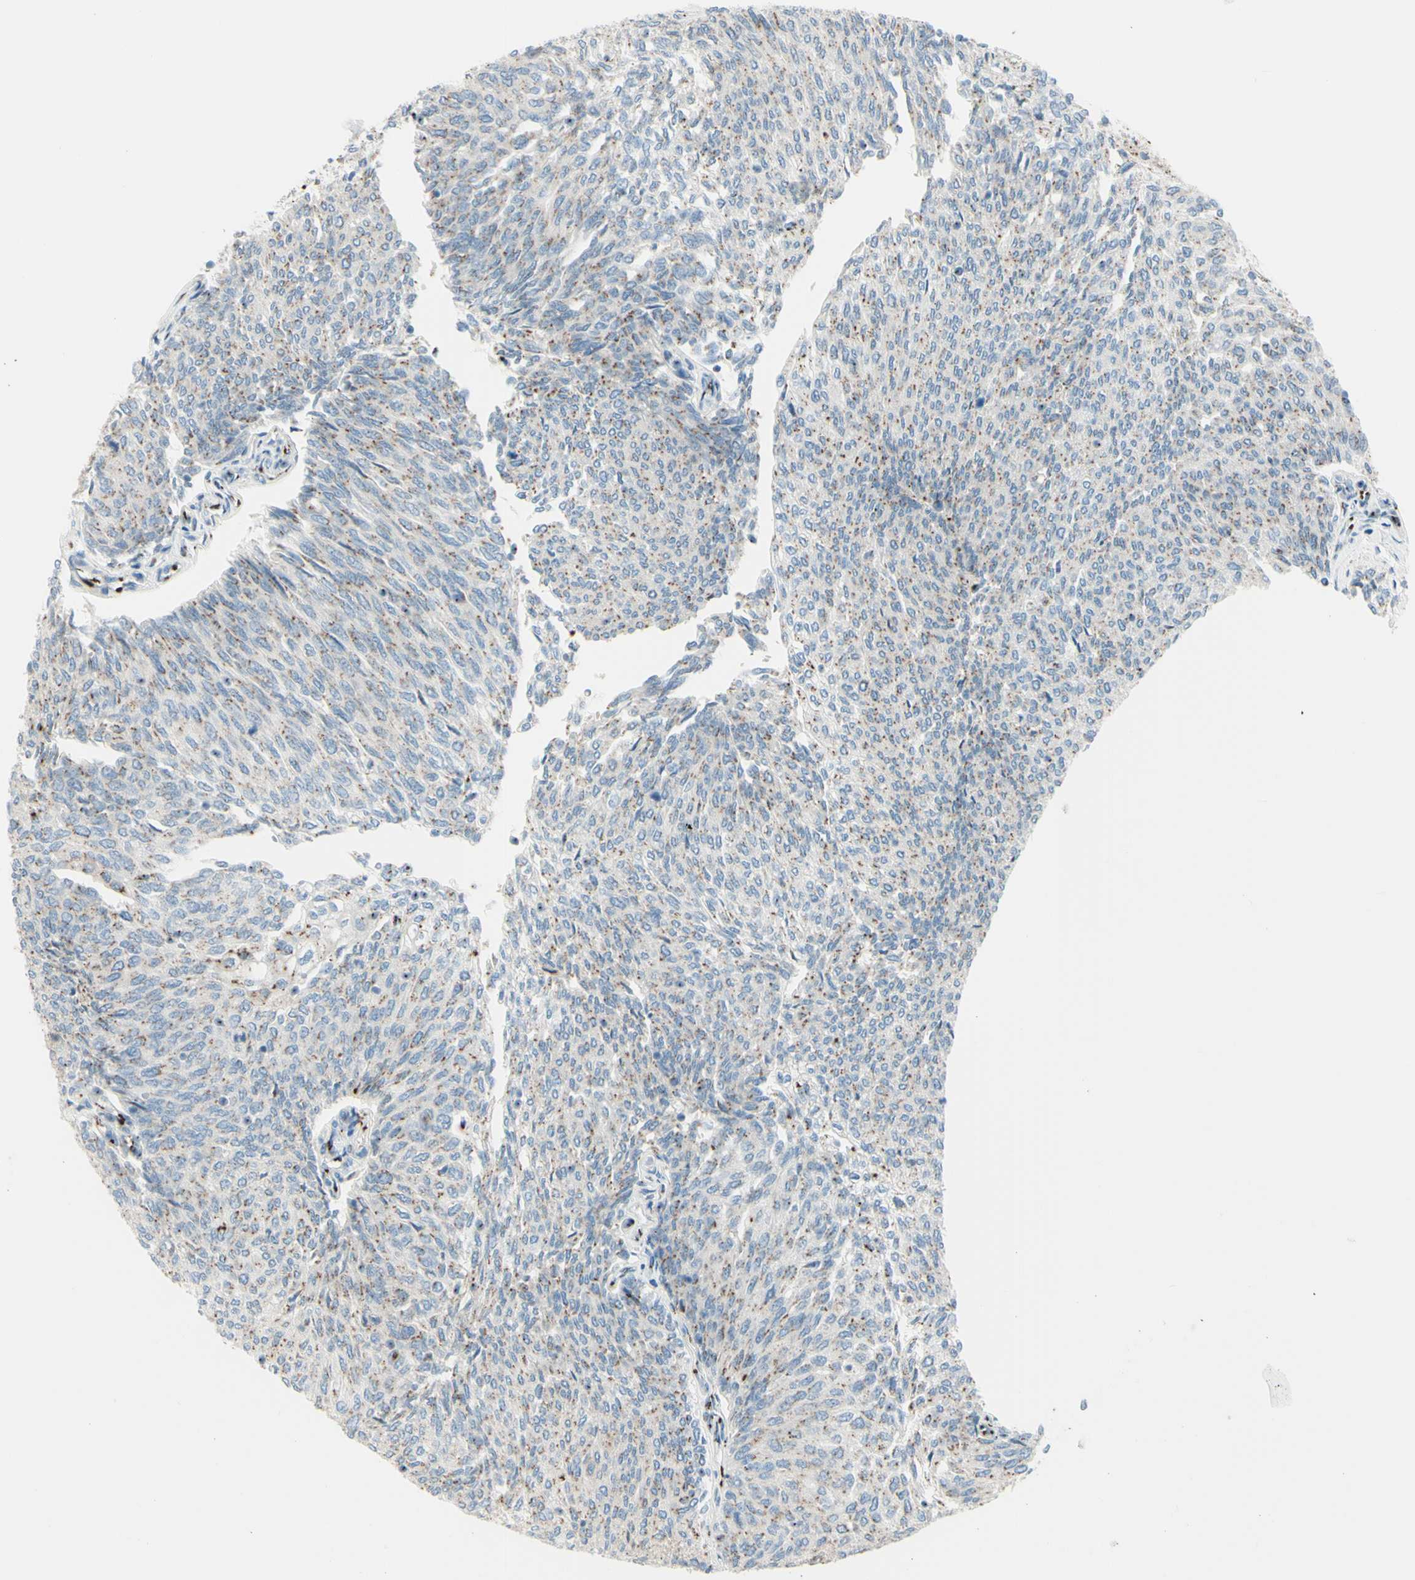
{"staining": {"intensity": "moderate", "quantity": "25%-75%", "location": "cytoplasmic/membranous"}, "tissue": "urothelial cancer", "cell_type": "Tumor cells", "image_type": "cancer", "snomed": [{"axis": "morphology", "description": "Urothelial carcinoma, Low grade"}, {"axis": "topography", "description": "Urinary bladder"}], "caption": "A medium amount of moderate cytoplasmic/membranous expression is appreciated in approximately 25%-75% of tumor cells in urothelial carcinoma (low-grade) tissue. Nuclei are stained in blue.", "gene": "B4GALT1", "patient": {"sex": "female", "age": 79}}